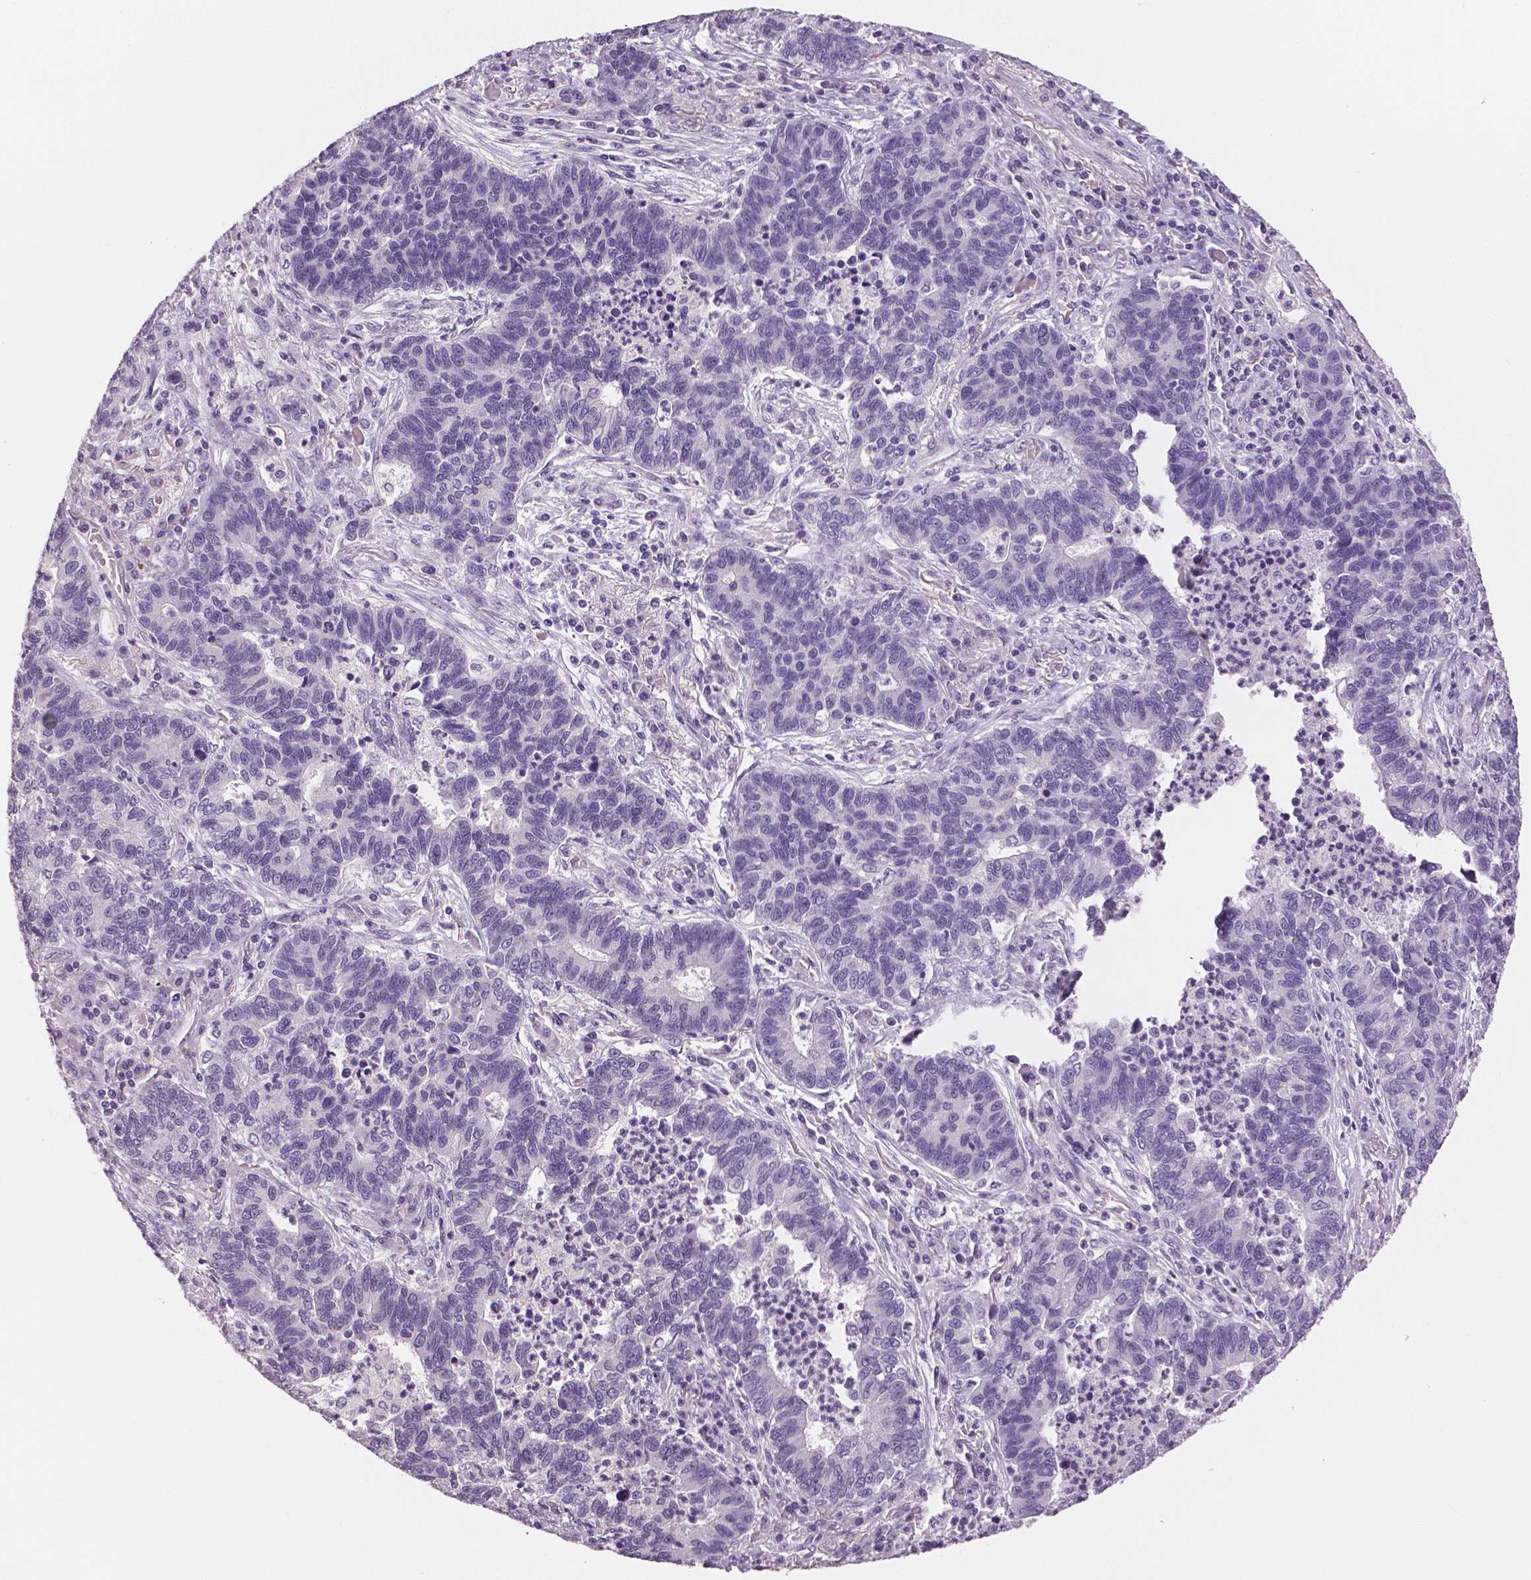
{"staining": {"intensity": "negative", "quantity": "none", "location": "none"}, "tissue": "lung cancer", "cell_type": "Tumor cells", "image_type": "cancer", "snomed": [{"axis": "morphology", "description": "Adenocarcinoma, NOS"}, {"axis": "topography", "description": "Lung"}], "caption": "The IHC histopathology image has no significant staining in tumor cells of lung cancer (adenocarcinoma) tissue. (Immunohistochemistry (ihc), brightfield microscopy, high magnification).", "gene": "TSPAN7", "patient": {"sex": "female", "age": 57}}